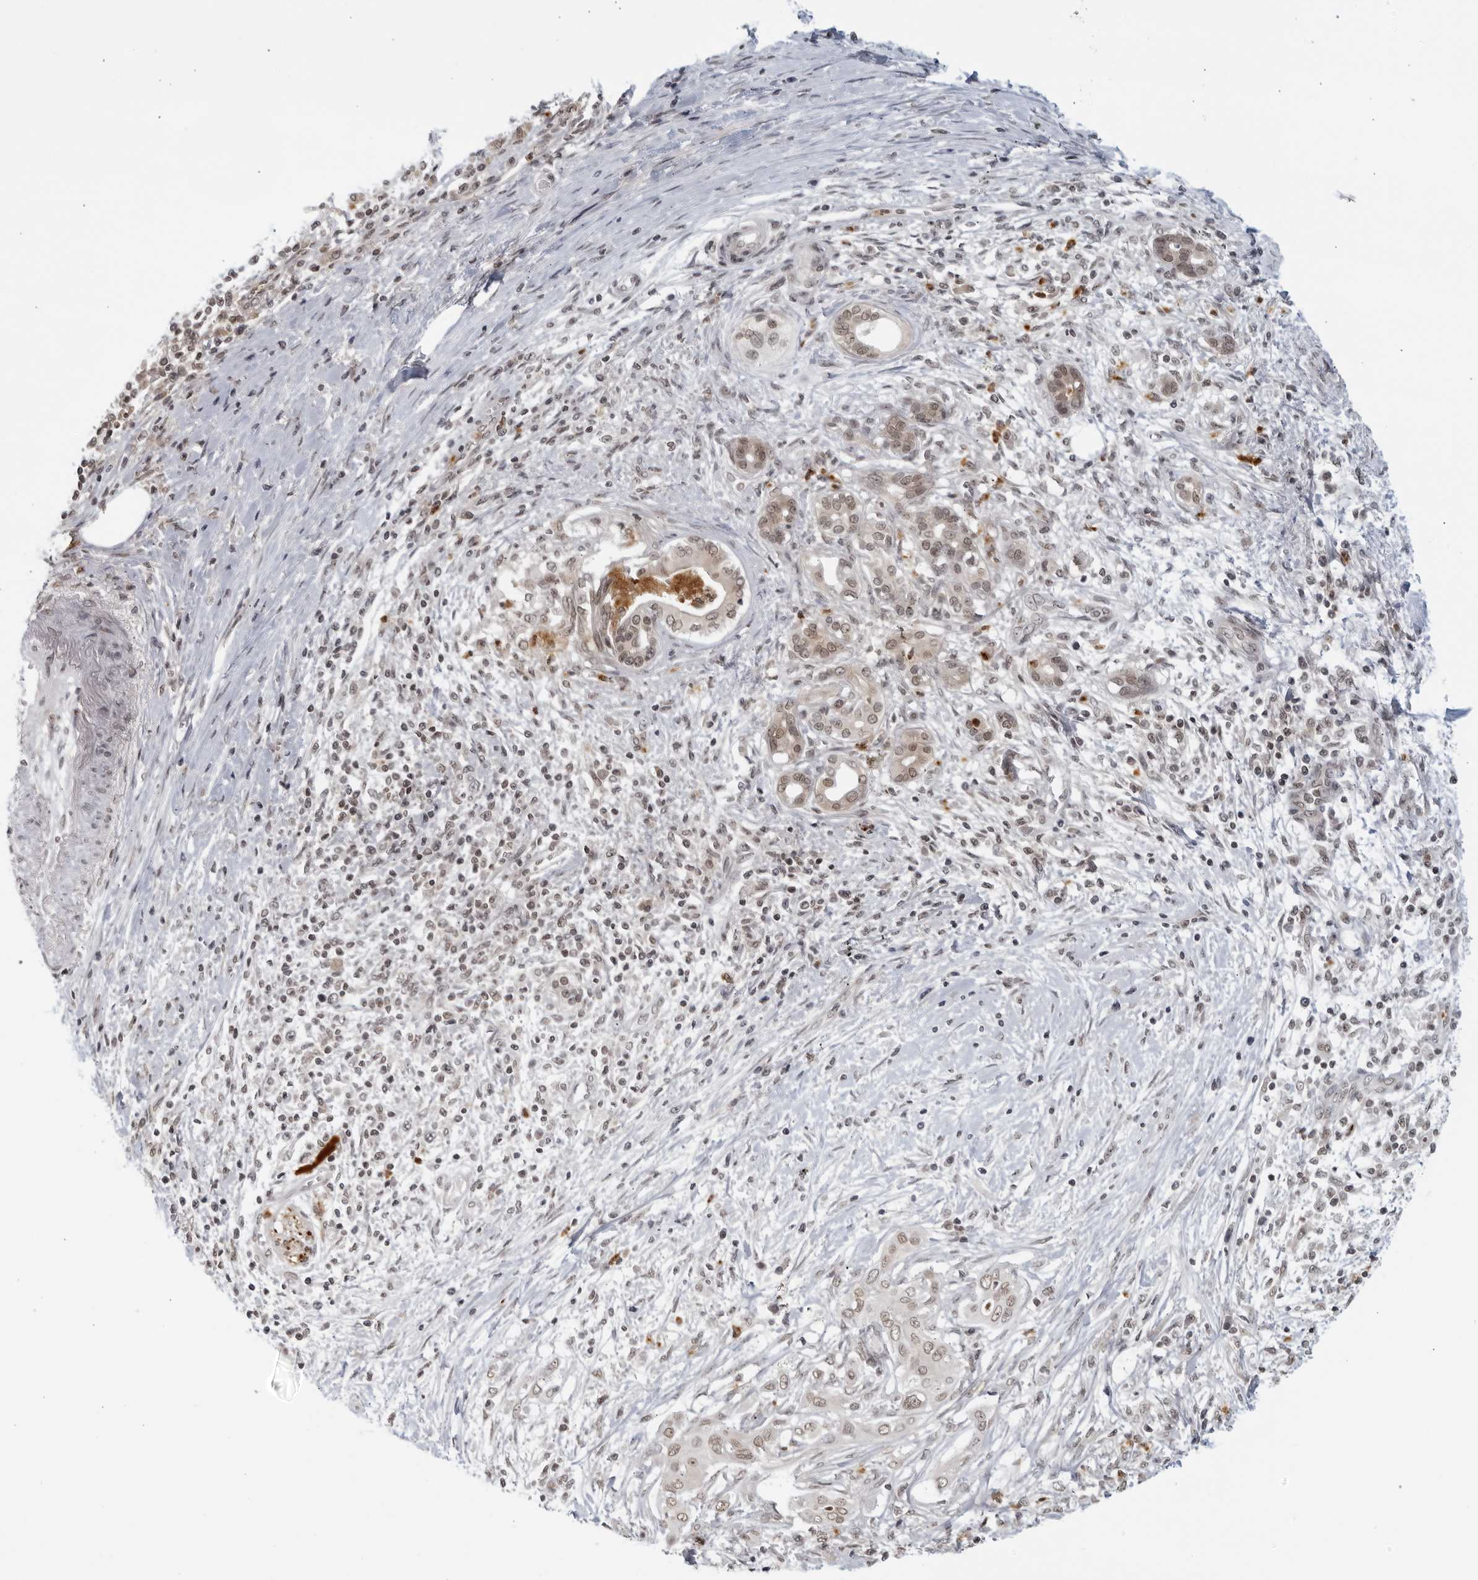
{"staining": {"intensity": "moderate", "quantity": ">75%", "location": "nuclear"}, "tissue": "pancreatic cancer", "cell_type": "Tumor cells", "image_type": "cancer", "snomed": [{"axis": "morphology", "description": "Adenocarcinoma, NOS"}, {"axis": "topography", "description": "Pancreas"}], "caption": "Tumor cells reveal medium levels of moderate nuclear positivity in approximately >75% of cells in human pancreatic cancer. (Brightfield microscopy of DAB IHC at high magnification).", "gene": "CC2D1B", "patient": {"sex": "male", "age": 58}}